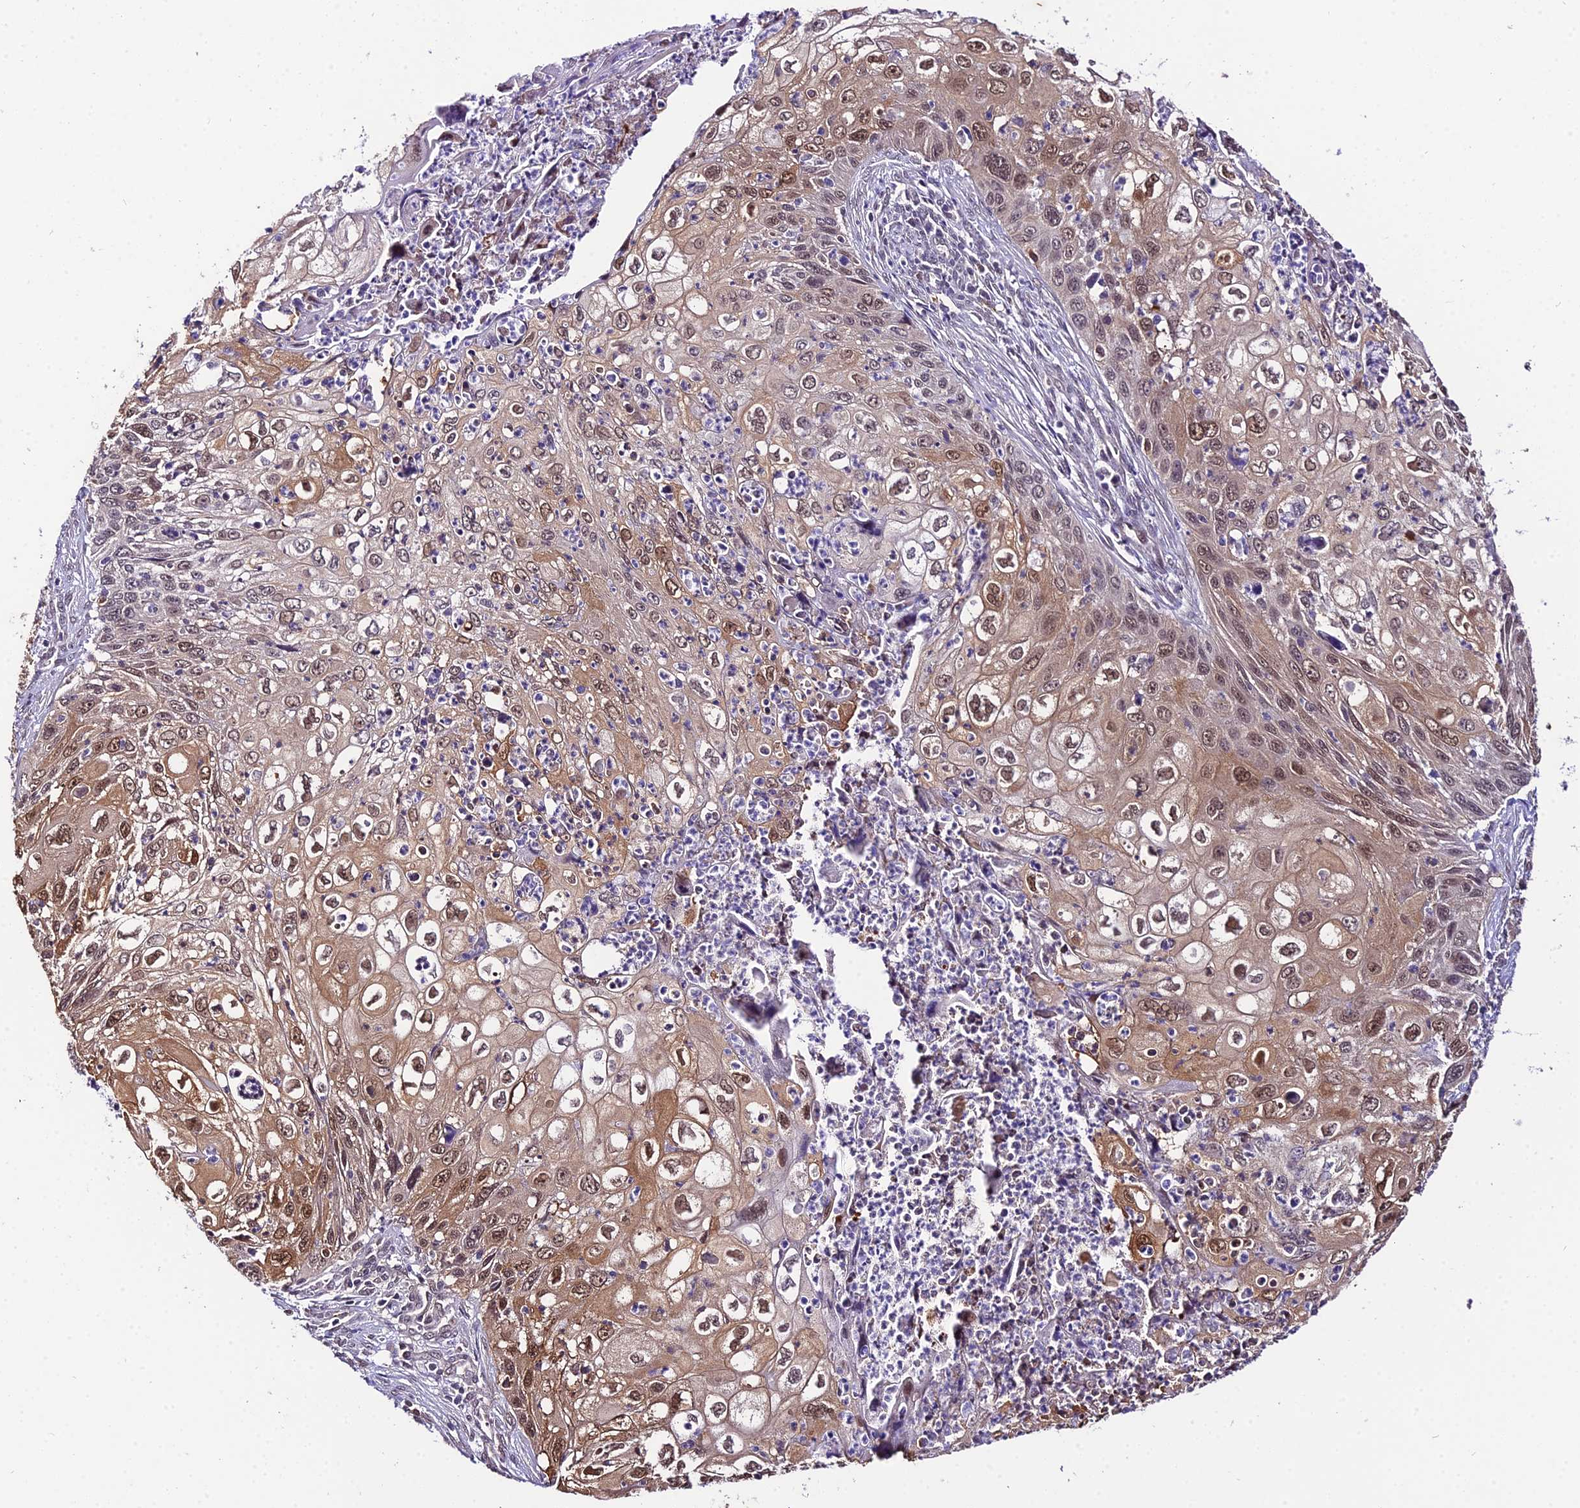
{"staining": {"intensity": "moderate", "quantity": ">75%", "location": "cytoplasmic/membranous,nuclear"}, "tissue": "cervical cancer", "cell_type": "Tumor cells", "image_type": "cancer", "snomed": [{"axis": "morphology", "description": "Squamous cell carcinoma, NOS"}, {"axis": "topography", "description": "Cervix"}], "caption": "High-power microscopy captured an IHC histopathology image of squamous cell carcinoma (cervical), revealing moderate cytoplasmic/membranous and nuclear positivity in approximately >75% of tumor cells. The staining was performed using DAB (3,3'-diaminobenzidine), with brown indicating positive protein expression. Nuclei are stained blue with hematoxylin.", "gene": "POLR2I", "patient": {"sex": "female", "age": 70}}